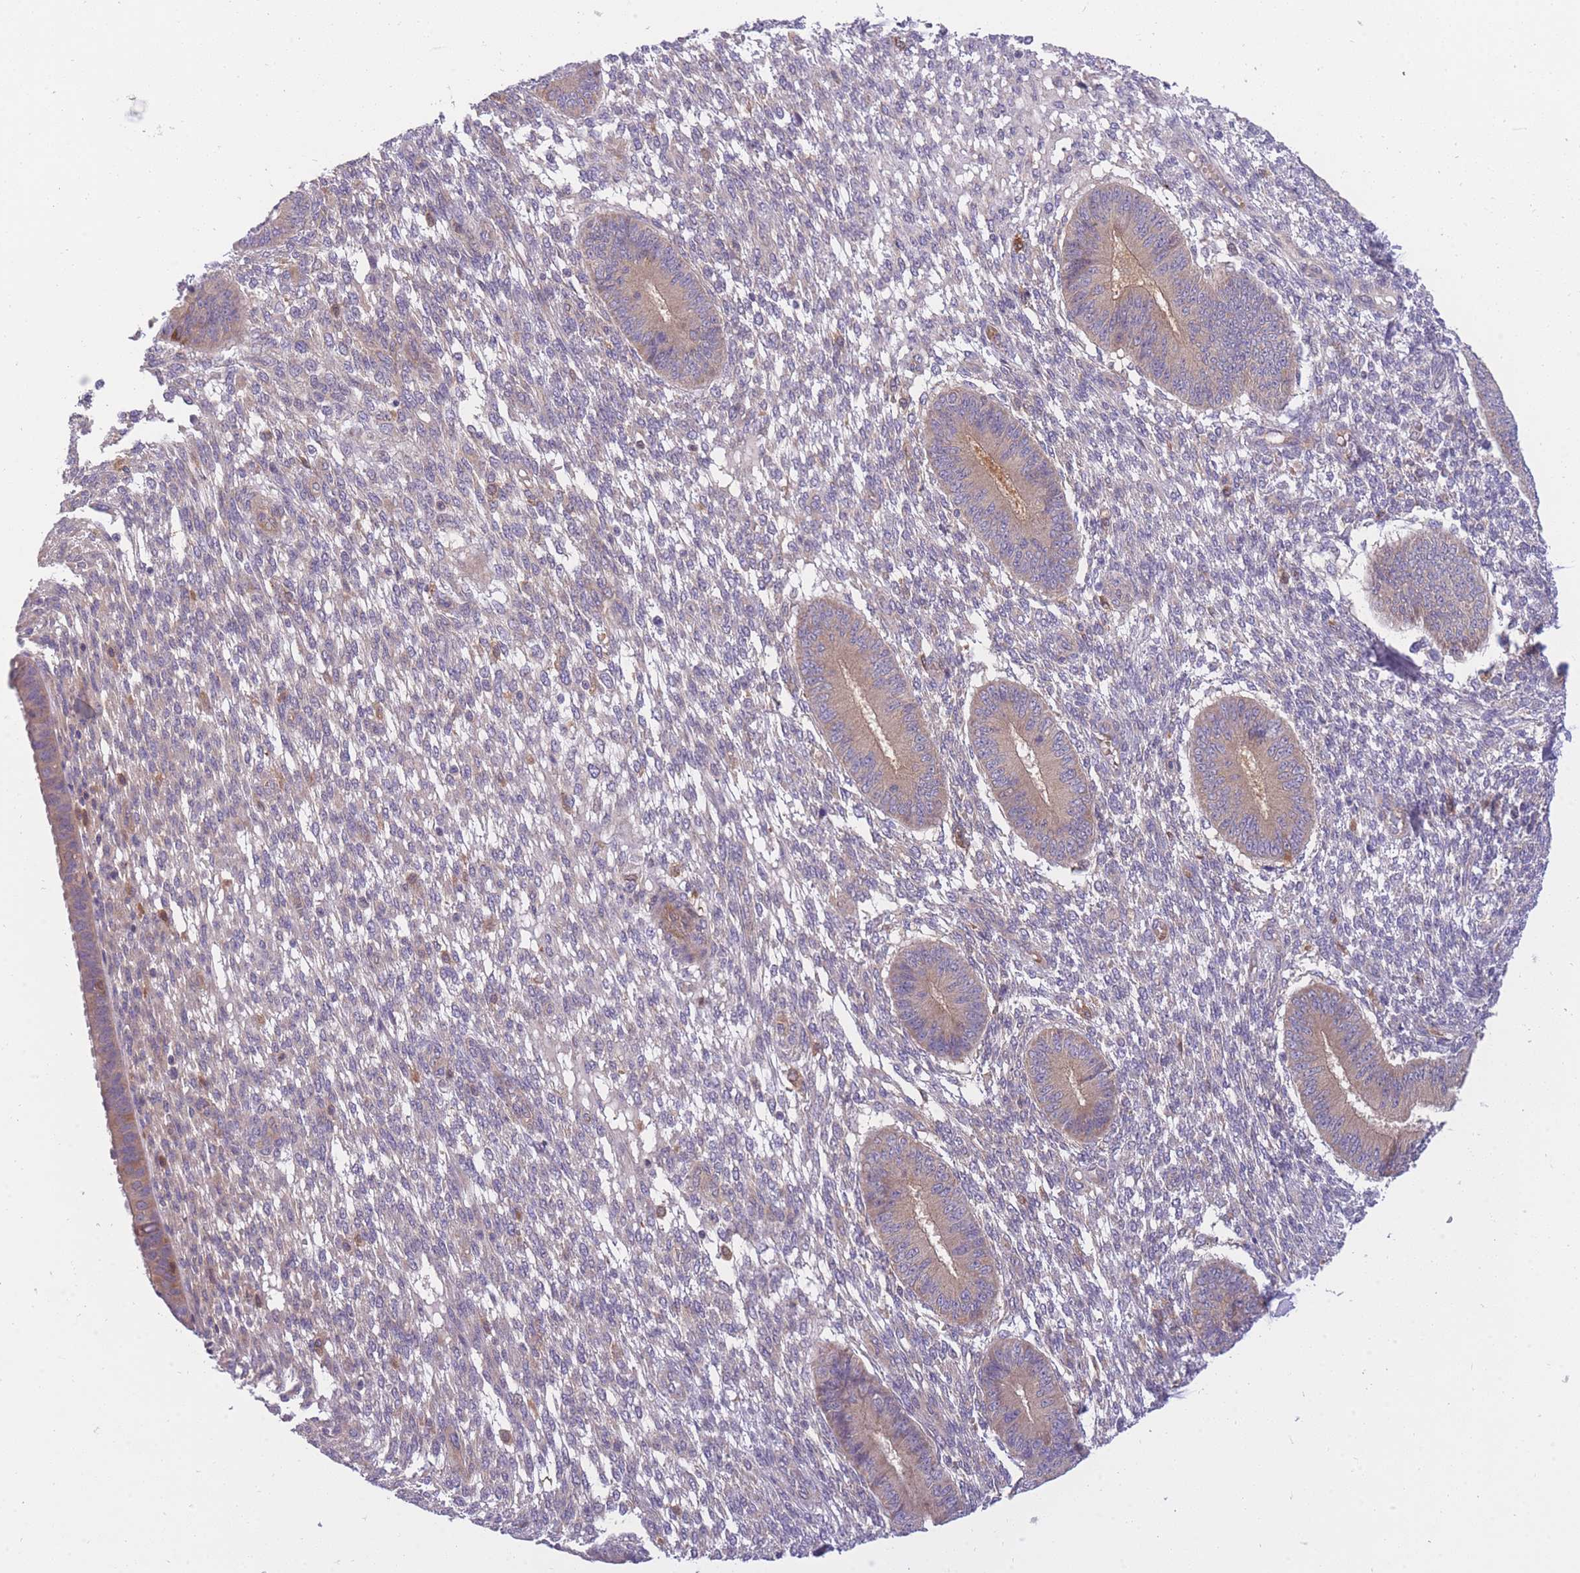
{"staining": {"intensity": "negative", "quantity": "none", "location": "none"}, "tissue": "endometrium", "cell_type": "Cells in endometrial stroma", "image_type": "normal", "snomed": [{"axis": "morphology", "description": "Normal tissue, NOS"}, {"axis": "topography", "description": "Endometrium"}], "caption": "Immunohistochemistry (IHC) micrograph of unremarkable endometrium: endometrium stained with DAB (3,3'-diaminobenzidine) displays no significant protein positivity in cells in endometrial stroma. (DAB (3,3'-diaminobenzidine) immunohistochemistry (IHC) visualized using brightfield microscopy, high magnification).", "gene": "CRYGN", "patient": {"sex": "female", "age": 49}}